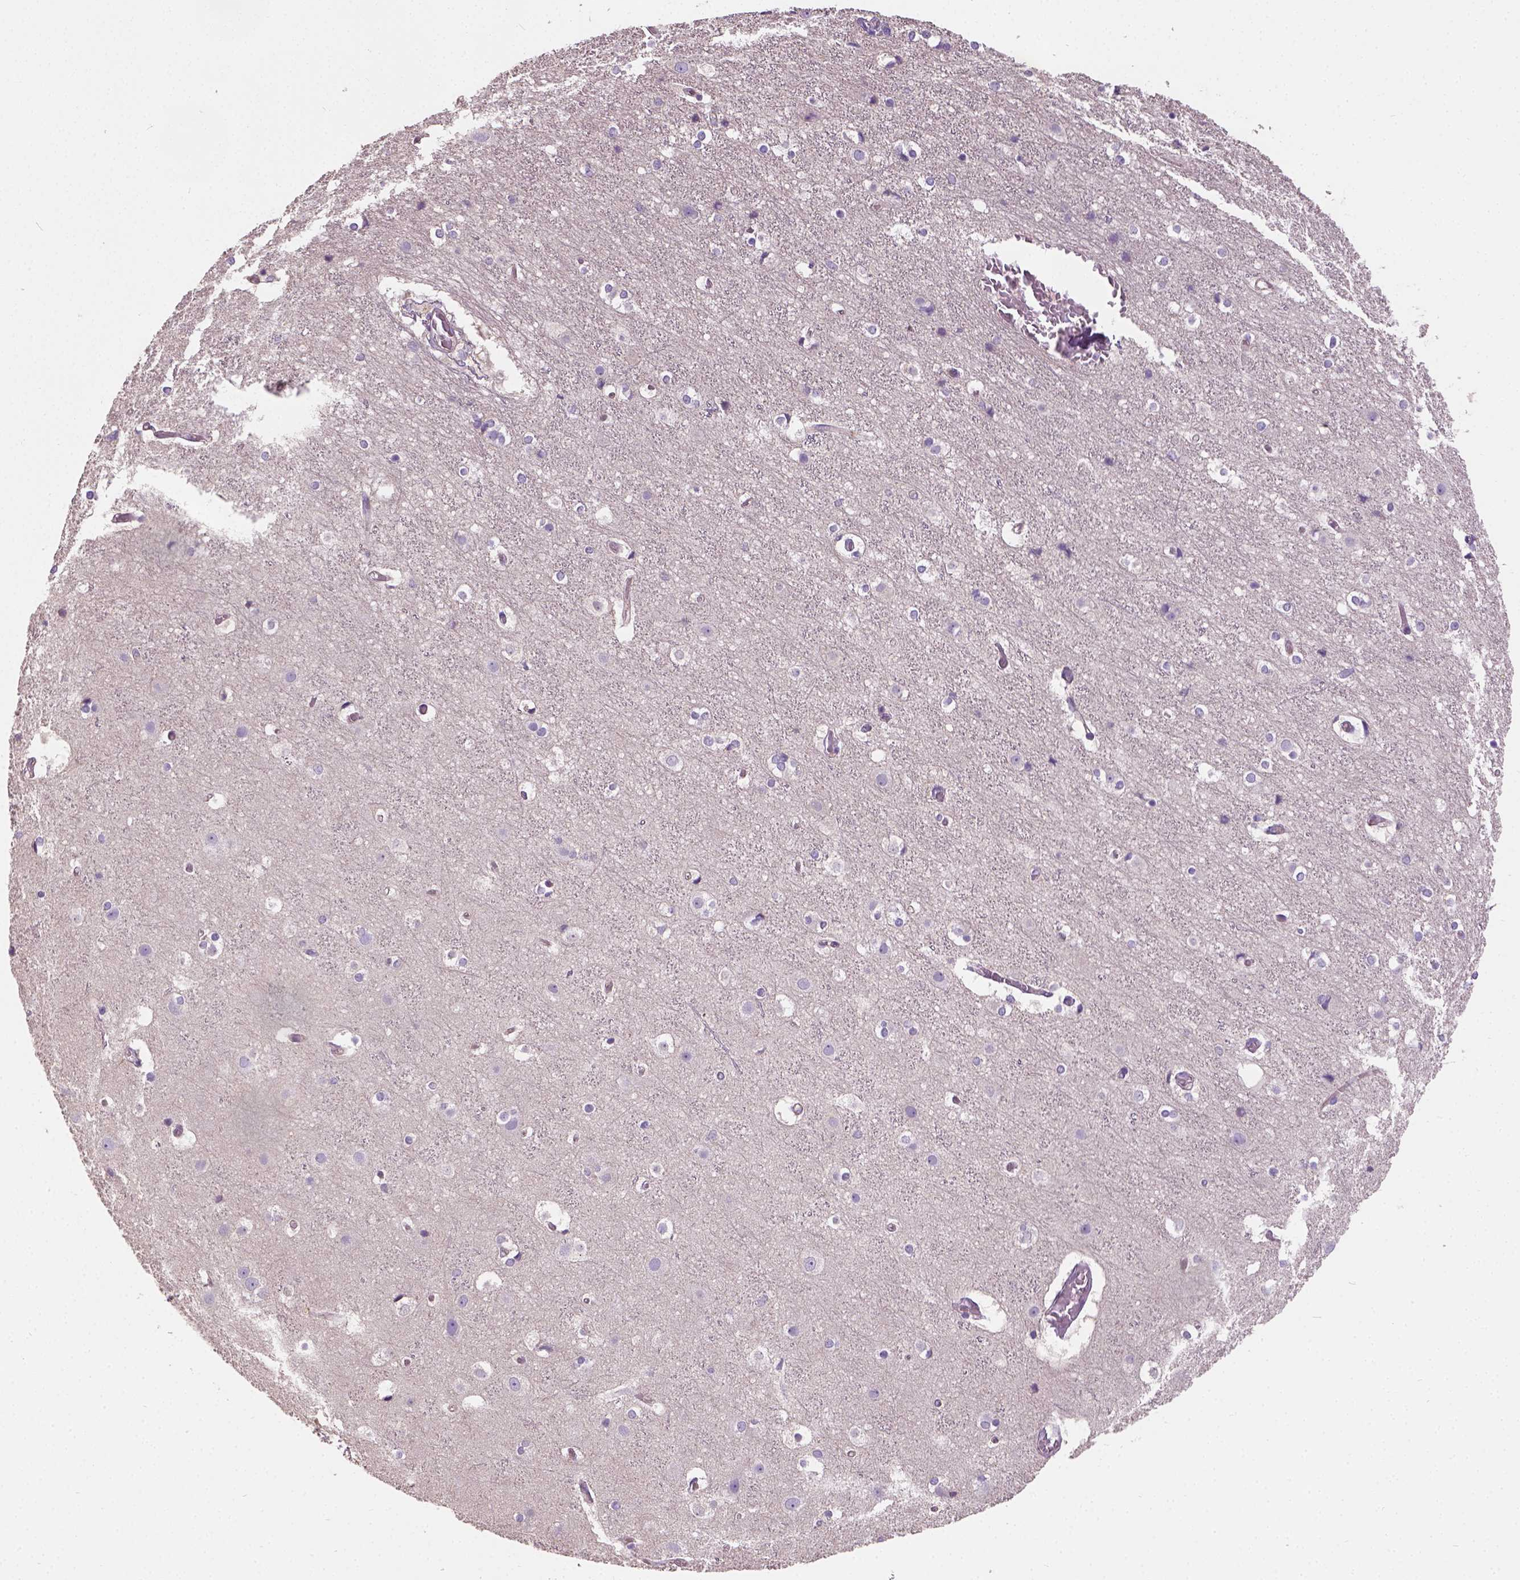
{"staining": {"intensity": "weak", "quantity": "25%-75%", "location": "cytoplasmic/membranous"}, "tissue": "cerebral cortex", "cell_type": "Endothelial cells", "image_type": "normal", "snomed": [{"axis": "morphology", "description": "Normal tissue, NOS"}, {"axis": "topography", "description": "Cerebral cortex"}], "caption": "Cerebral cortex stained with IHC shows weak cytoplasmic/membranous staining in approximately 25%-75% of endothelial cells.", "gene": "CRACR2A", "patient": {"sex": "female", "age": 52}}